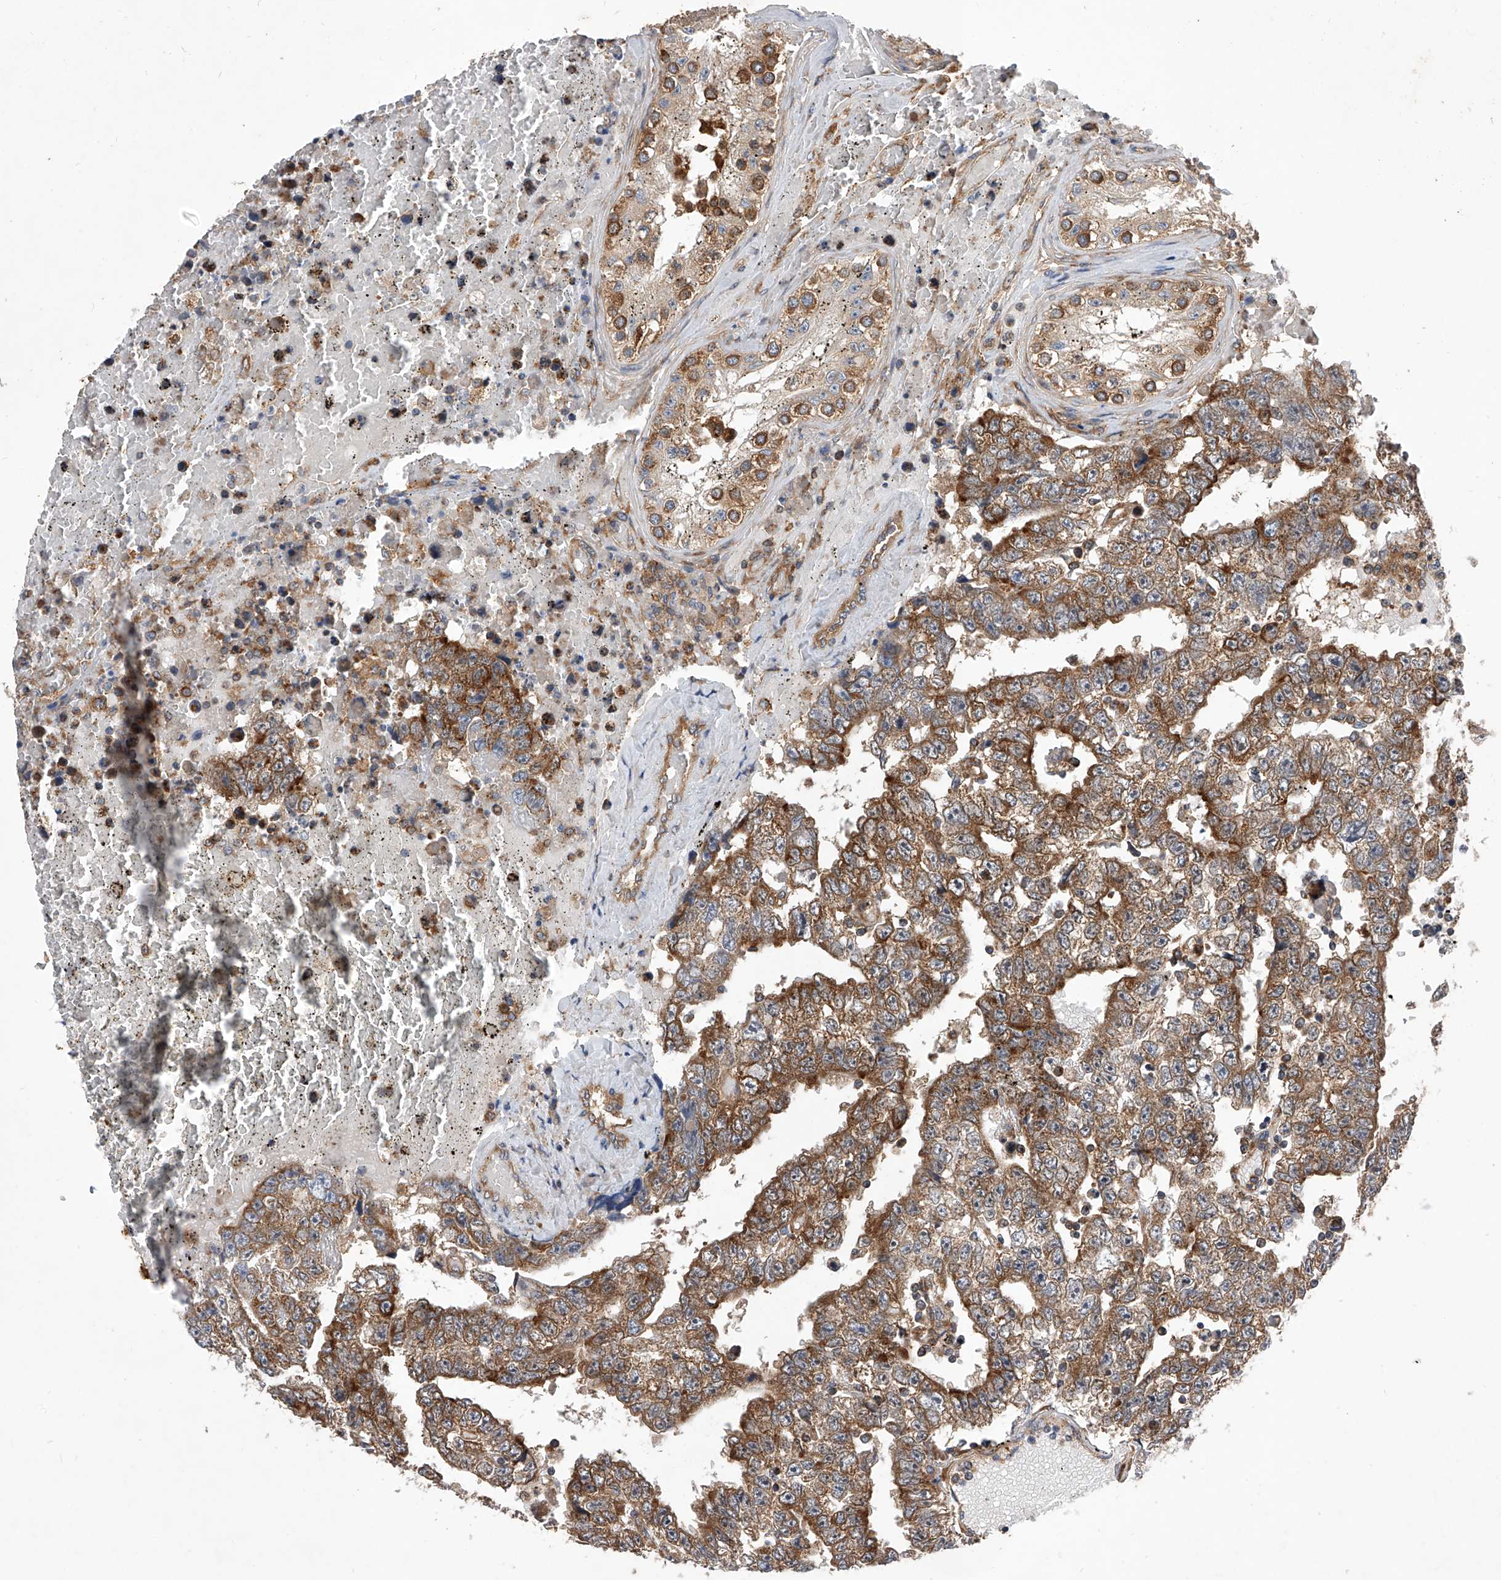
{"staining": {"intensity": "strong", "quantity": ">75%", "location": "cytoplasmic/membranous"}, "tissue": "testis cancer", "cell_type": "Tumor cells", "image_type": "cancer", "snomed": [{"axis": "morphology", "description": "Carcinoma, Embryonal, NOS"}, {"axis": "topography", "description": "Testis"}], "caption": "Immunohistochemical staining of testis cancer (embryonal carcinoma) shows high levels of strong cytoplasmic/membranous protein positivity in about >75% of tumor cells.", "gene": "CFAP410", "patient": {"sex": "male", "age": 25}}